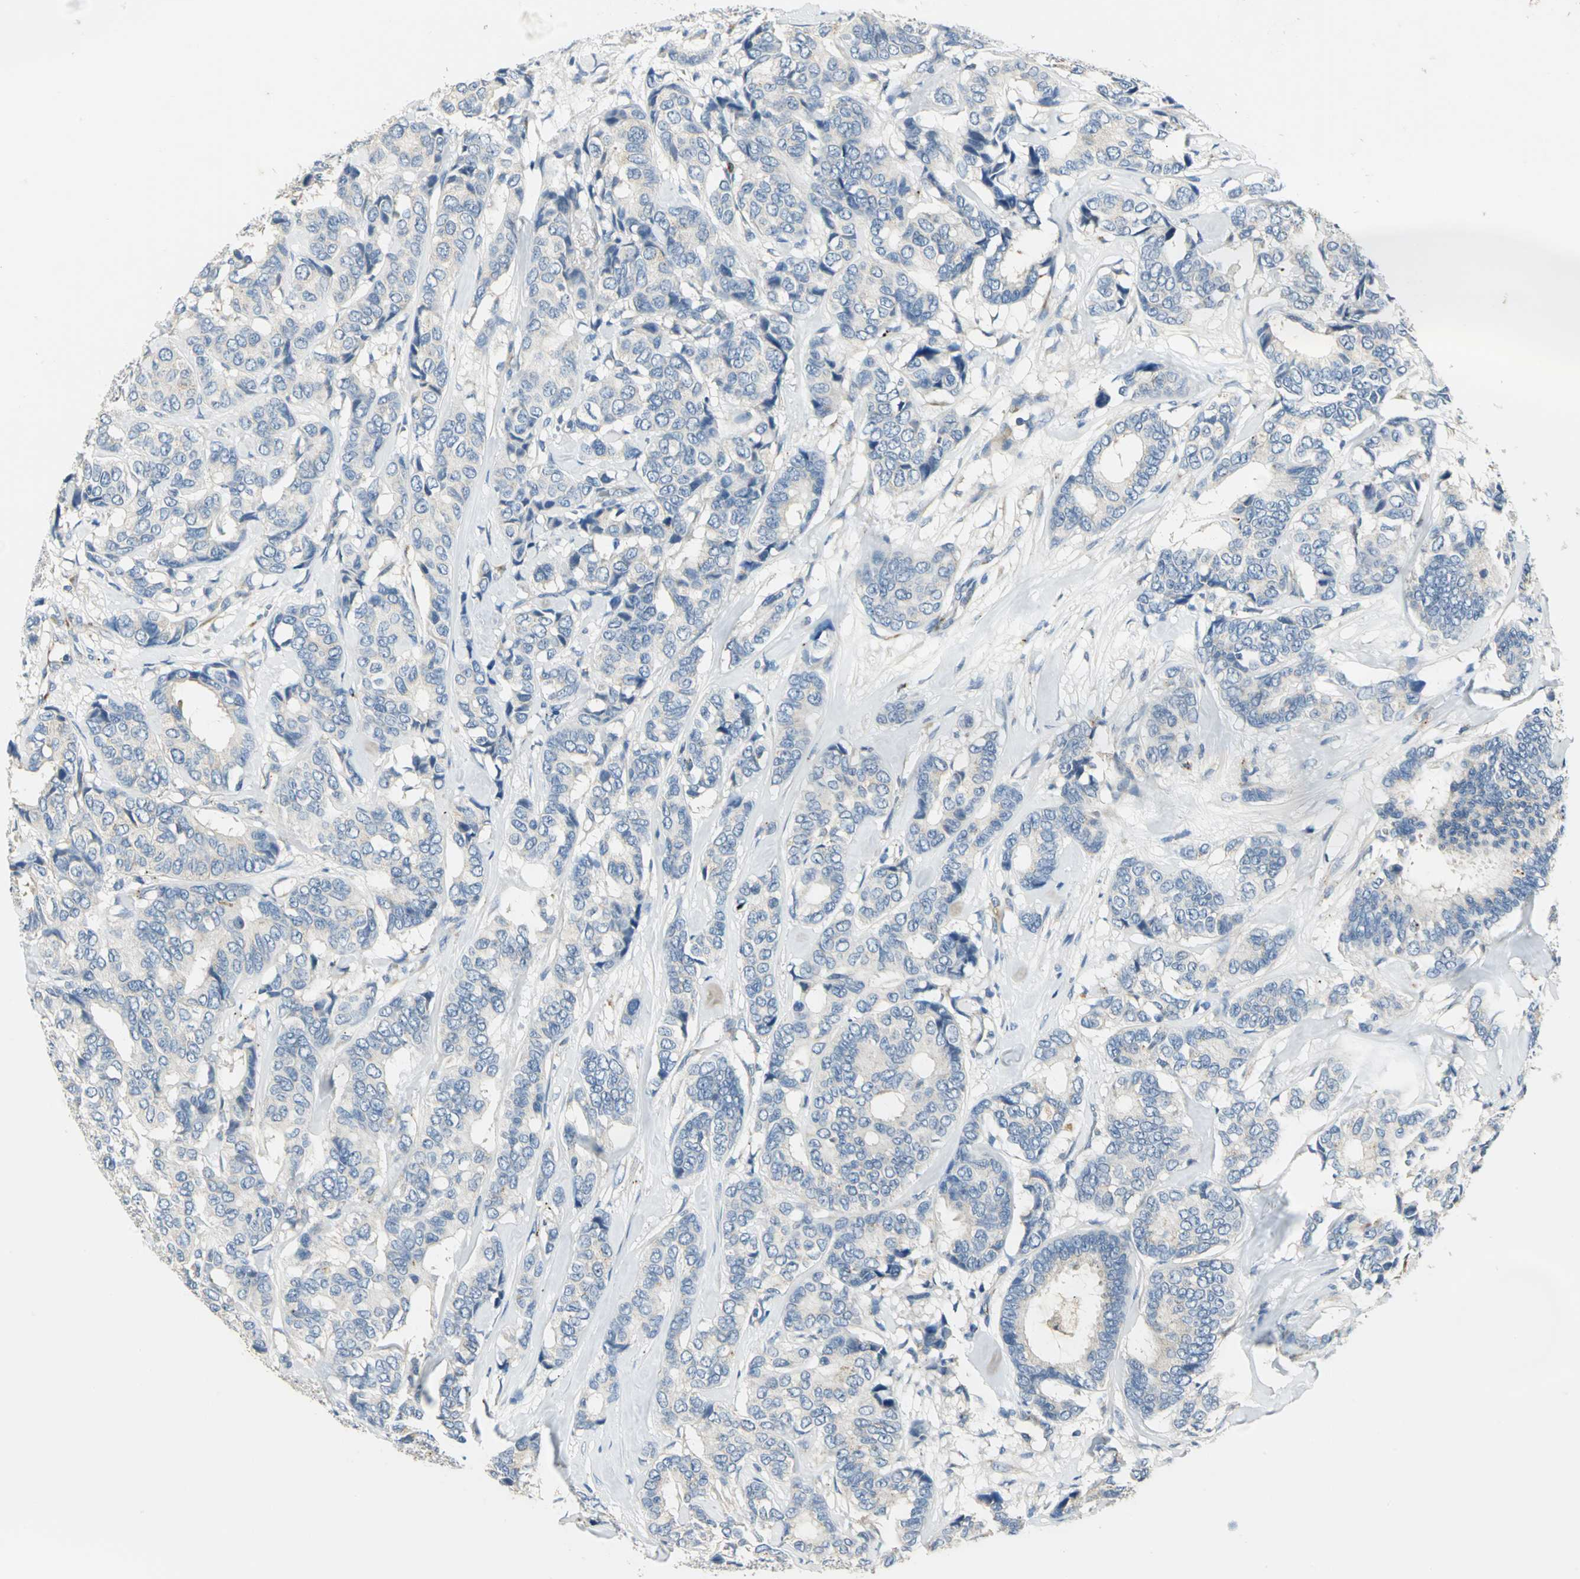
{"staining": {"intensity": "negative", "quantity": "none", "location": "none"}, "tissue": "breast cancer", "cell_type": "Tumor cells", "image_type": "cancer", "snomed": [{"axis": "morphology", "description": "Duct carcinoma"}, {"axis": "topography", "description": "Breast"}], "caption": "Histopathology image shows no significant protein staining in tumor cells of breast intraductal carcinoma.", "gene": "B3GNT2", "patient": {"sex": "female", "age": 87}}